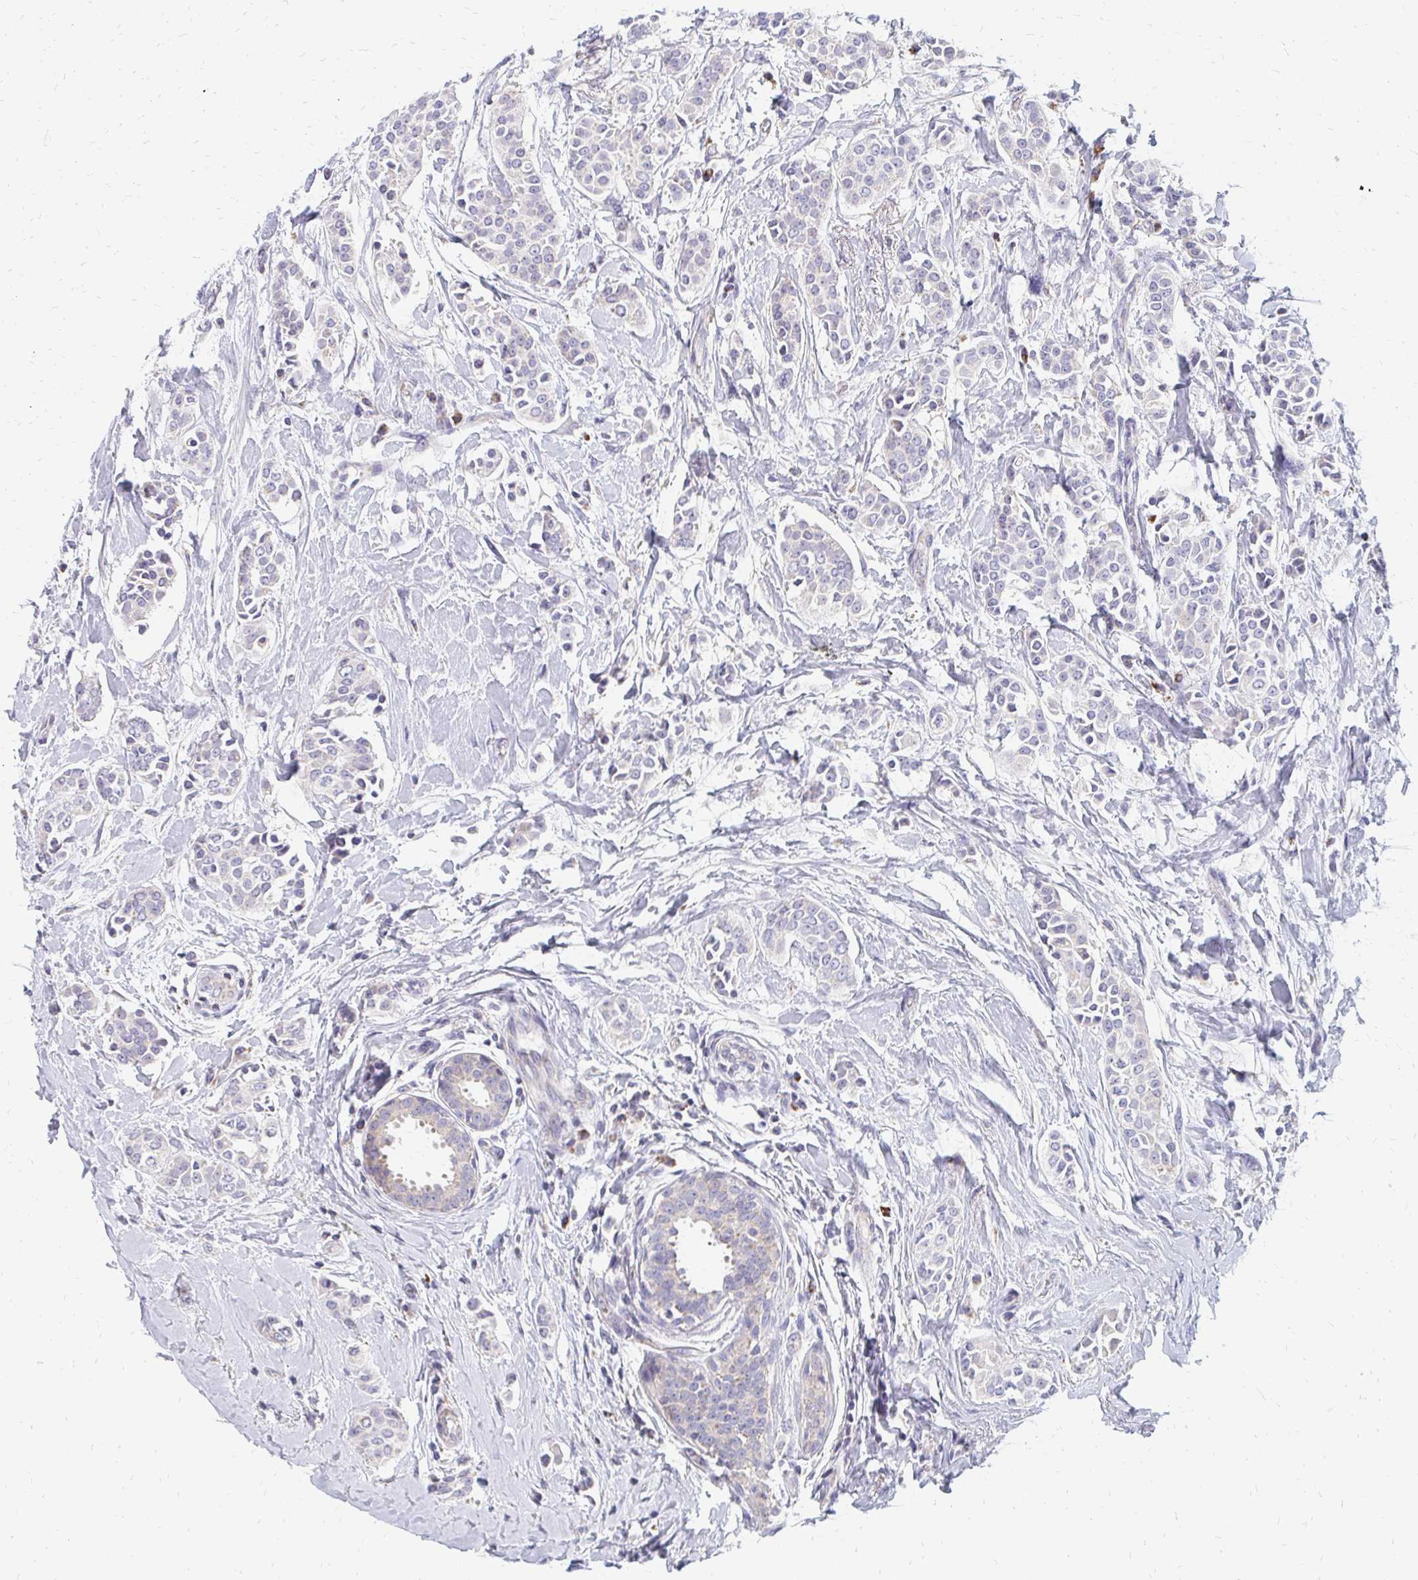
{"staining": {"intensity": "weak", "quantity": "<25%", "location": "cytoplasmic/membranous"}, "tissue": "breast cancer", "cell_type": "Tumor cells", "image_type": "cancer", "snomed": [{"axis": "morphology", "description": "Duct carcinoma"}, {"axis": "topography", "description": "Breast"}], "caption": "A high-resolution image shows IHC staining of infiltrating ductal carcinoma (breast), which demonstrates no significant positivity in tumor cells.", "gene": "OR10V1", "patient": {"sex": "female", "age": 64}}